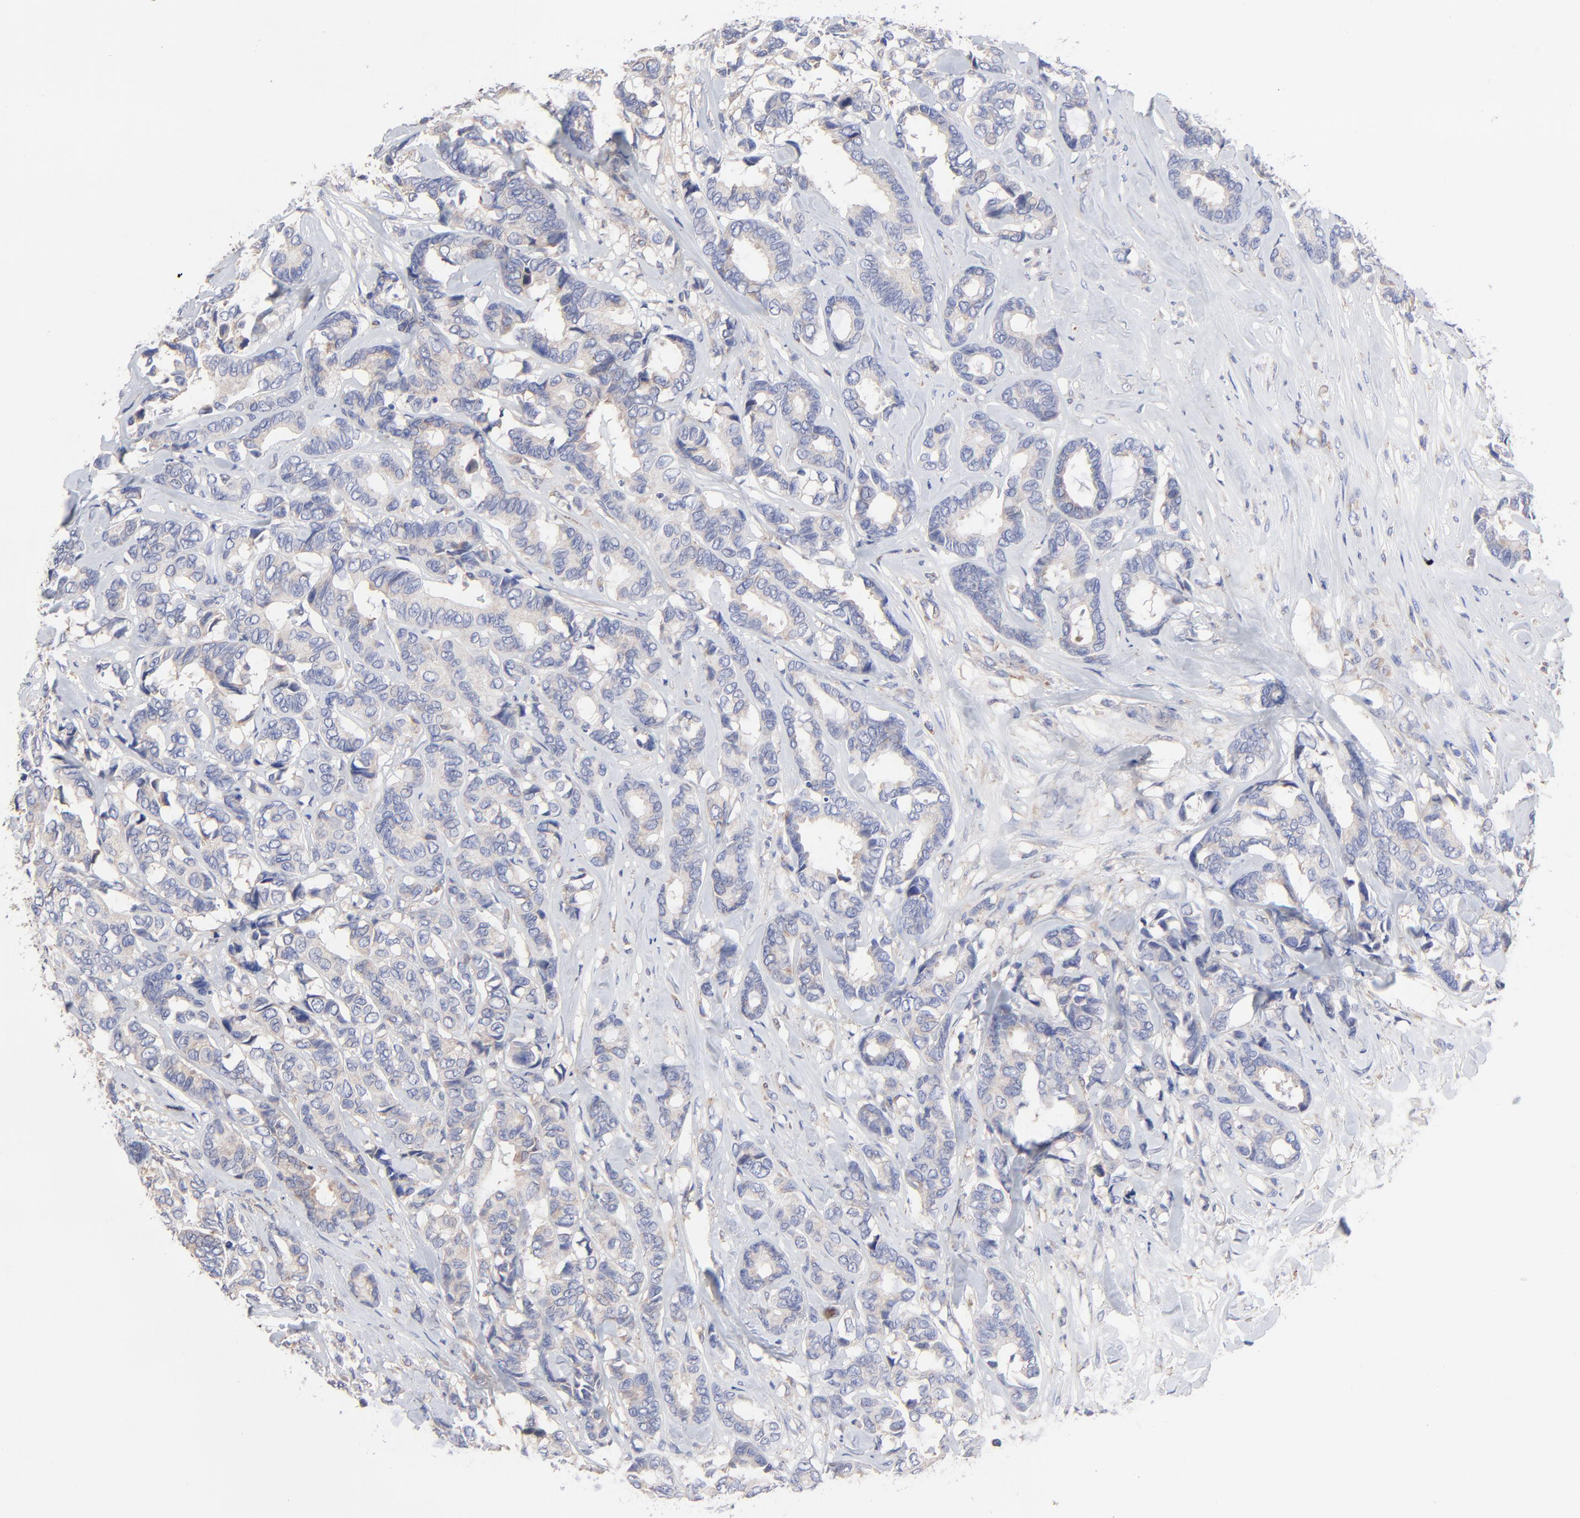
{"staining": {"intensity": "weak", "quantity": "25%-75%", "location": "cytoplasmic/membranous"}, "tissue": "breast cancer", "cell_type": "Tumor cells", "image_type": "cancer", "snomed": [{"axis": "morphology", "description": "Duct carcinoma"}, {"axis": "topography", "description": "Breast"}], "caption": "A low amount of weak cytoplasmic/membranous expression is present in approximately 25%-75% of tumor cells in breast intraductal carcinoma tissue.", "gene": "PPFIBP2", "patient": {"sex": "female", "age": 87}}